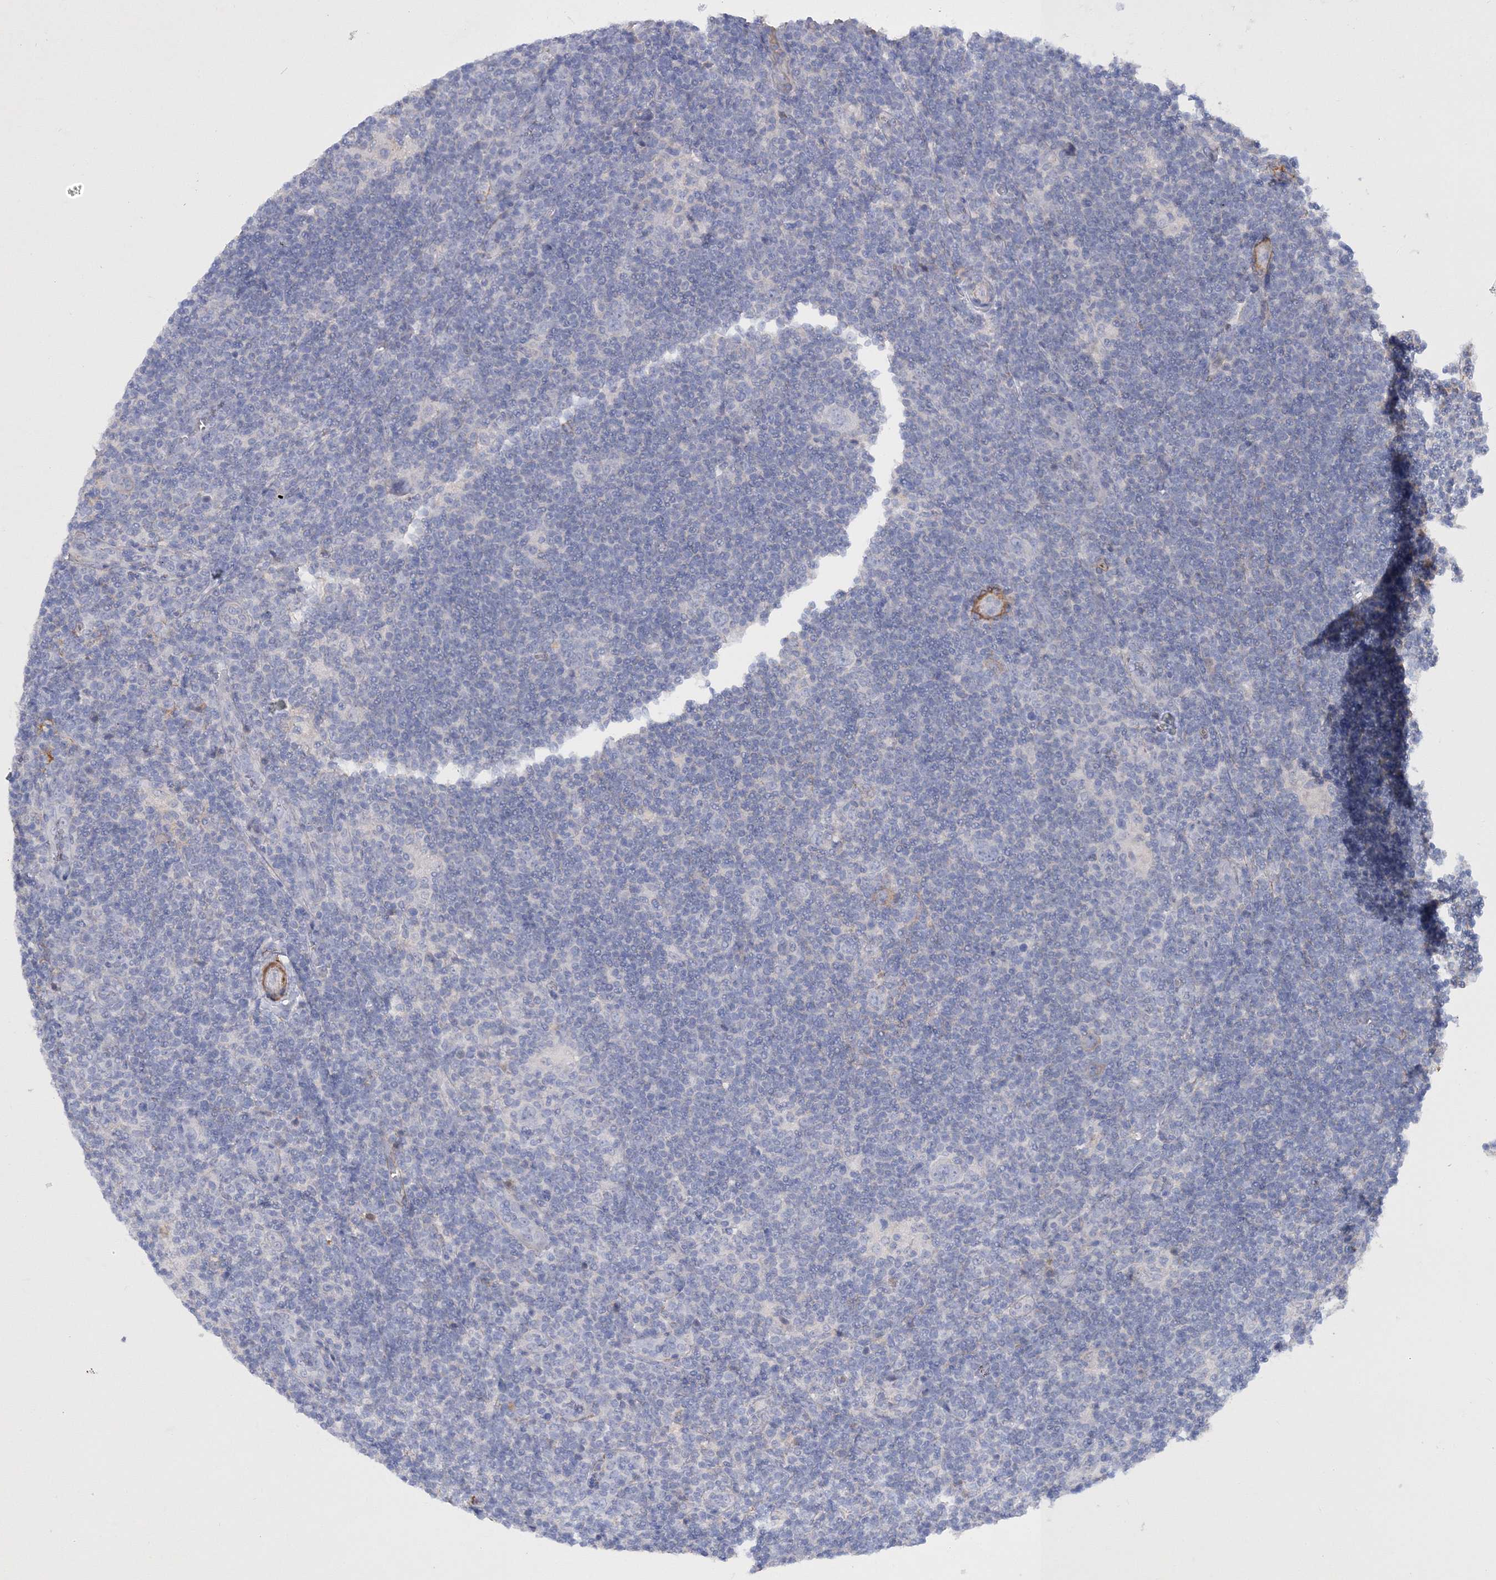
{"staining": {"intensity": "negative", "quantity": "none", "location": "none"}, "tissue": "lymphoma", "cell_type": "Tumor cells", "image_type": "cancer", "snomed": [{"axis": "morphology", "description": "Hodgkin's disease, NOS"}, {"axis": "topography", "description": "Lymph node"}], "caption": "High magnification brightfield microscopy of lymphoma stained with DAB (brown) and counterstained with hematoxylin (blue): tumor cells show no significant staining.", "gene": "RTN2", "patient": {"sex": "female", "age": 57}}